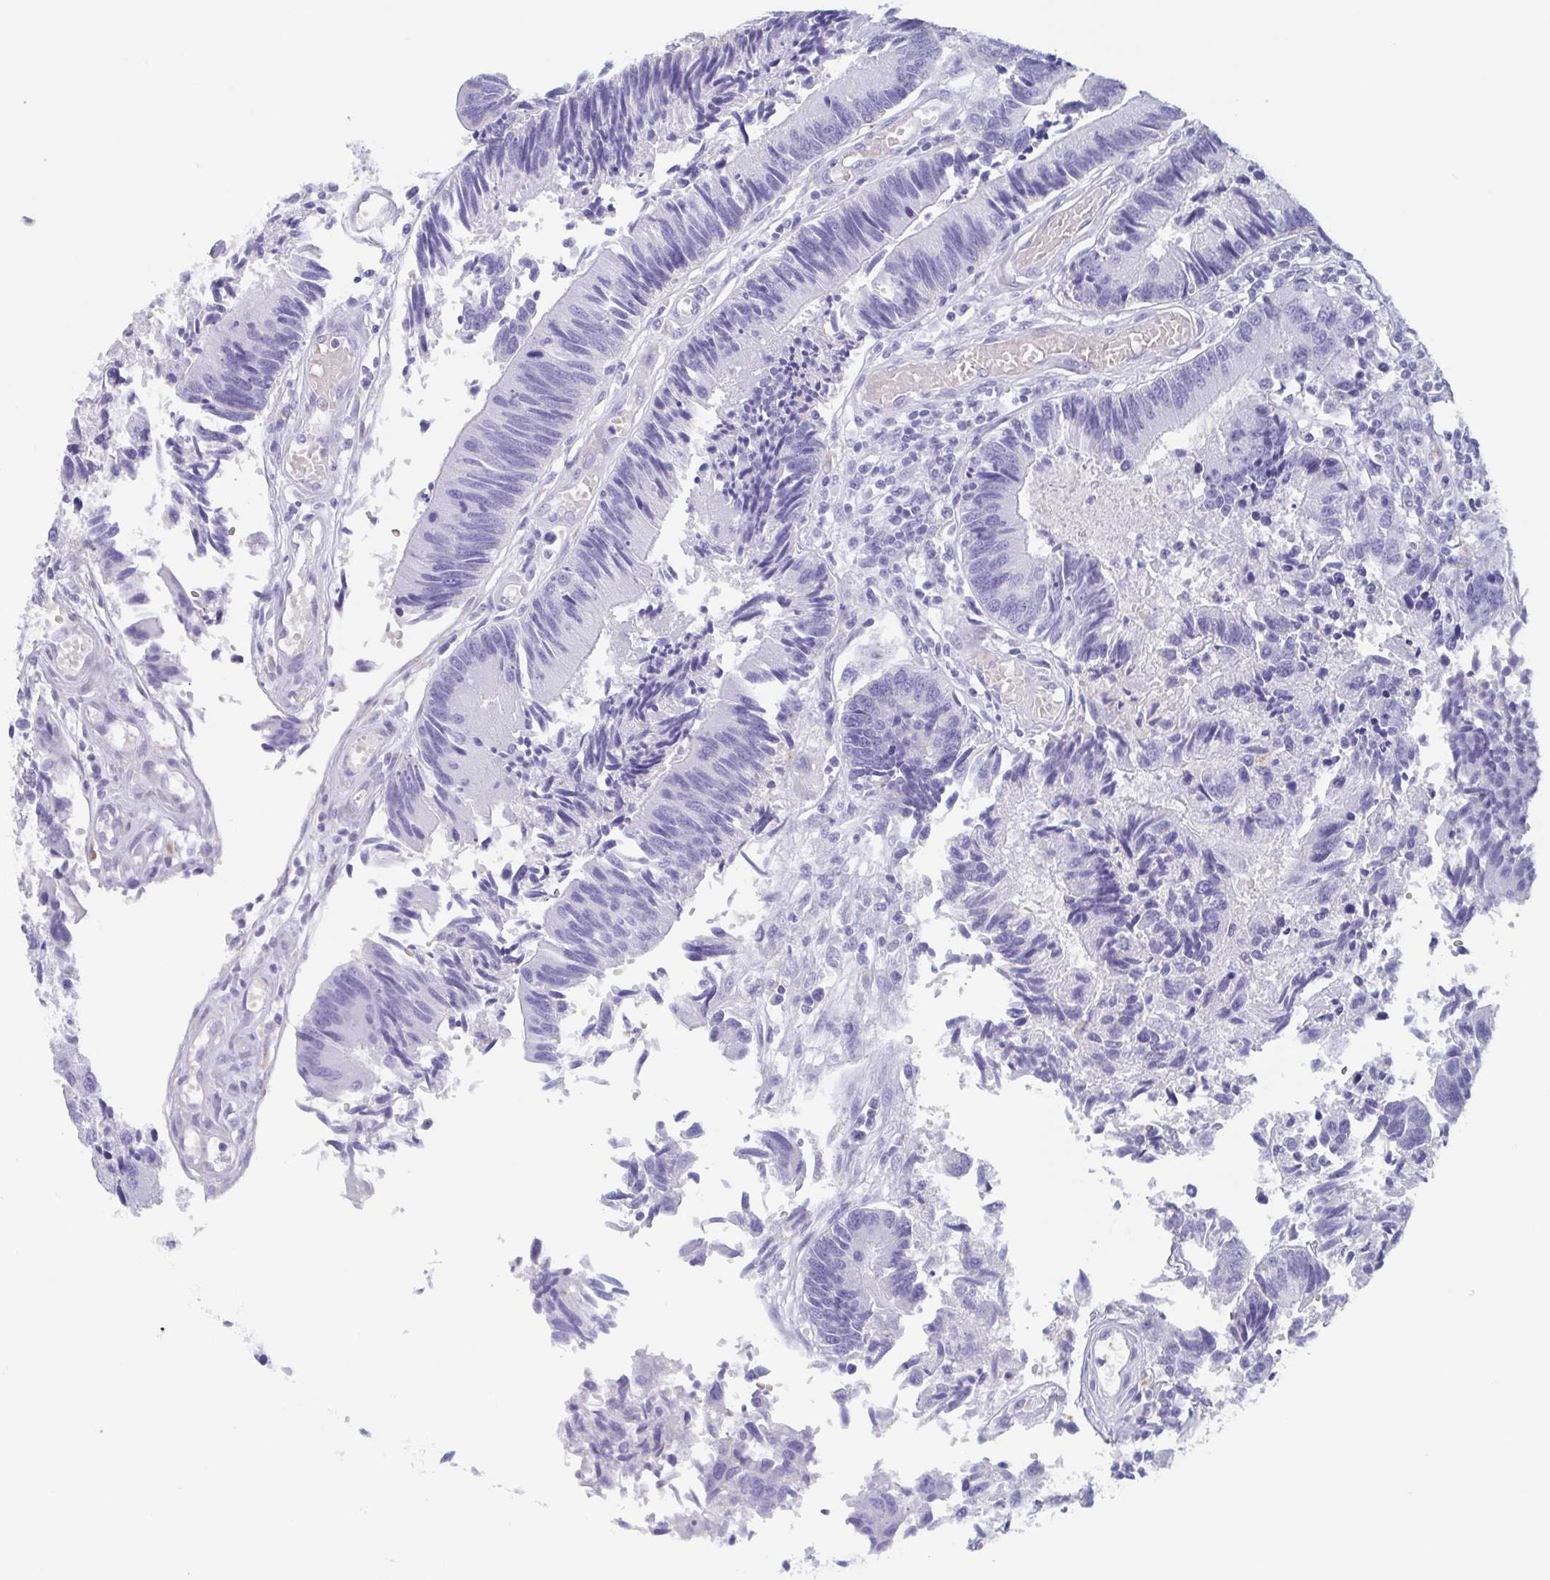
{"staining": {"intensity": "negative", "quantity": "none", "location": "none"}, "tissue": "colorectal cancer", "cell_type": "Tumor cells", "image_type": "cancer", "snomed": [{"axis": "morphology", "description": "Adenocarcinoma, NOS"}, {"axis": "topography", "description": "Colon"}], "caption": "Protein analysis of colorectal cancer displays no significant positivity in tumor cells.", "gene": "TAGLN3", "patient": {"sex": "female", "age": 67}}